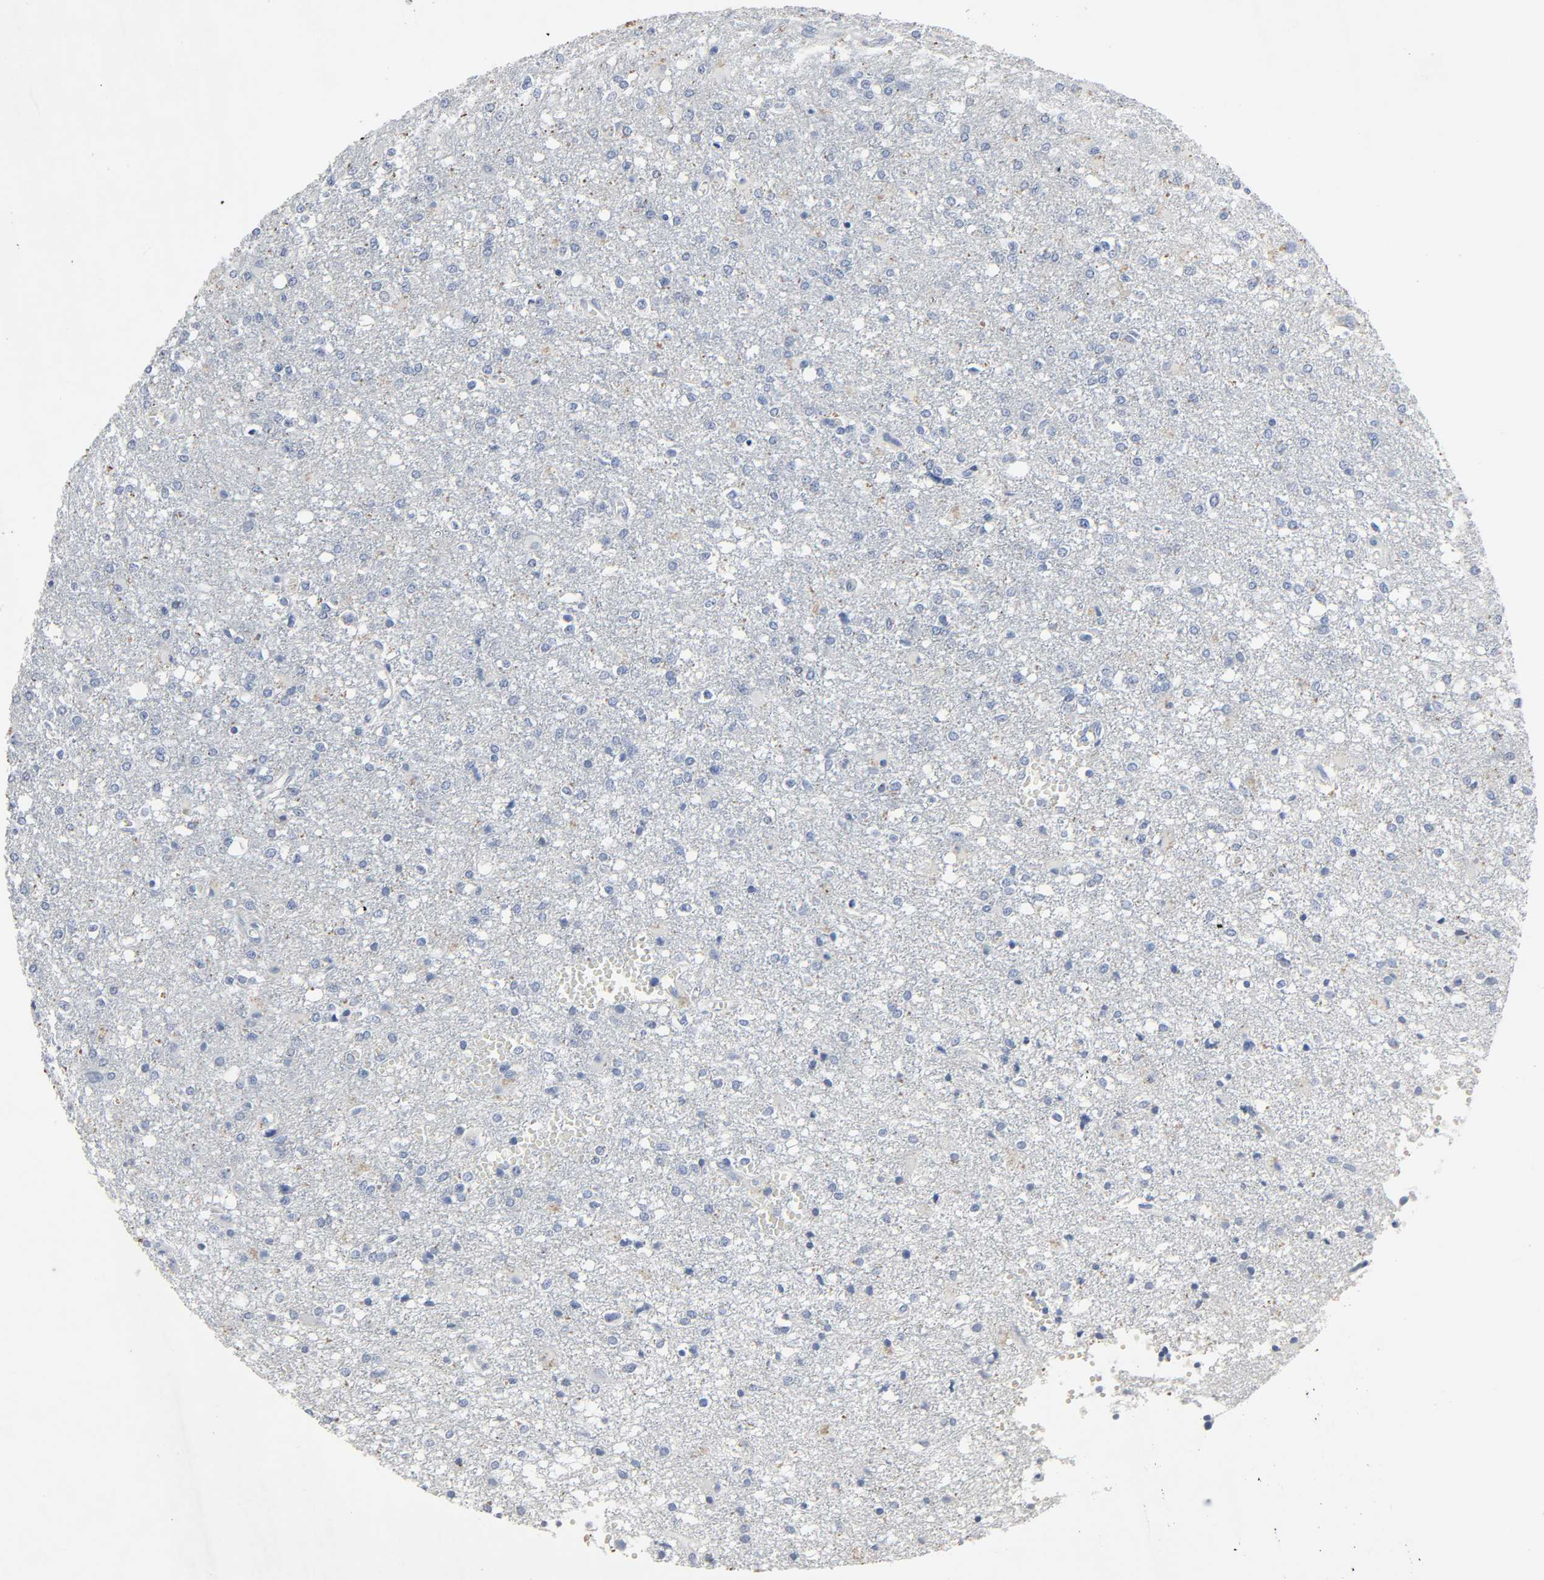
{"staining": {"intensity": "negative", "quantity": "none", "location": "none"}, "tissue": "glioma", "cell_type": "Tumor cells", "image_type": "cancer", "snomed": [{"axis": "morphology", "description": "Glioma, malignant, High grade"}, {"axis": "topography", "description": "Cerebral cortex"}], "caption": "An image of human high-grade glioma (malignant) is negative for staining in tumor cells.", "gene": "FBLN5", "patient": {"sex": "male", "age": 76}}